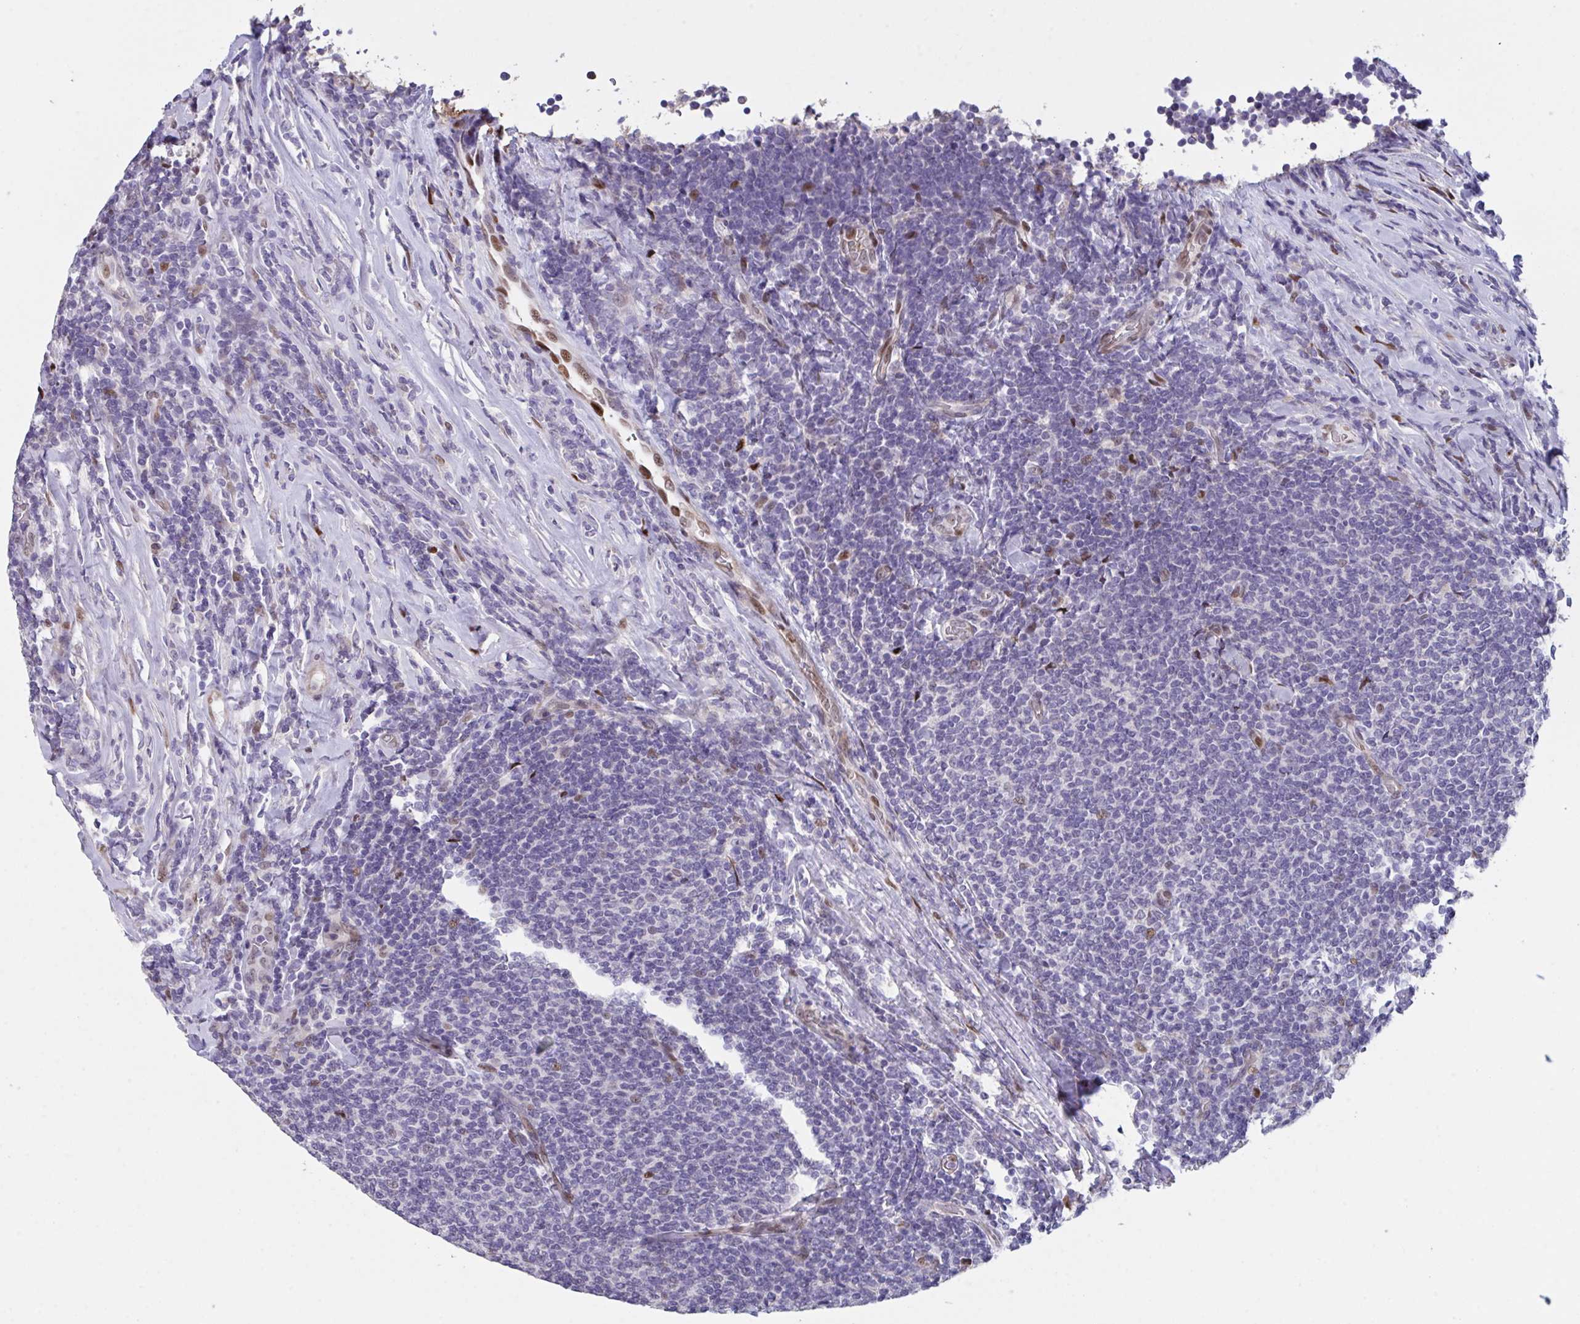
{"staining": {"intensity": "moderate", "quantity": "<25%", "location": "nuclear"}, "tissue": "lymphoma", "cell_type": "Tumor cells", "image_type": "cancer", "snomed": [{"axis": "morphology", "description": "Malignant lymphoma, non-Hodgkin's type, Low grade"}, {"axis": "topography", "description": "Lymph node"}], "caption": "High-power microscopy captured an immunohistochemistry micrograph of malignant lymphoma, non-Hodgkin's type (low-grade), revealing moderate nuclear positivity in about <25% of tumor cells.", "gene": "PELI2", "patient": {"sex": "male", "age": 52}}